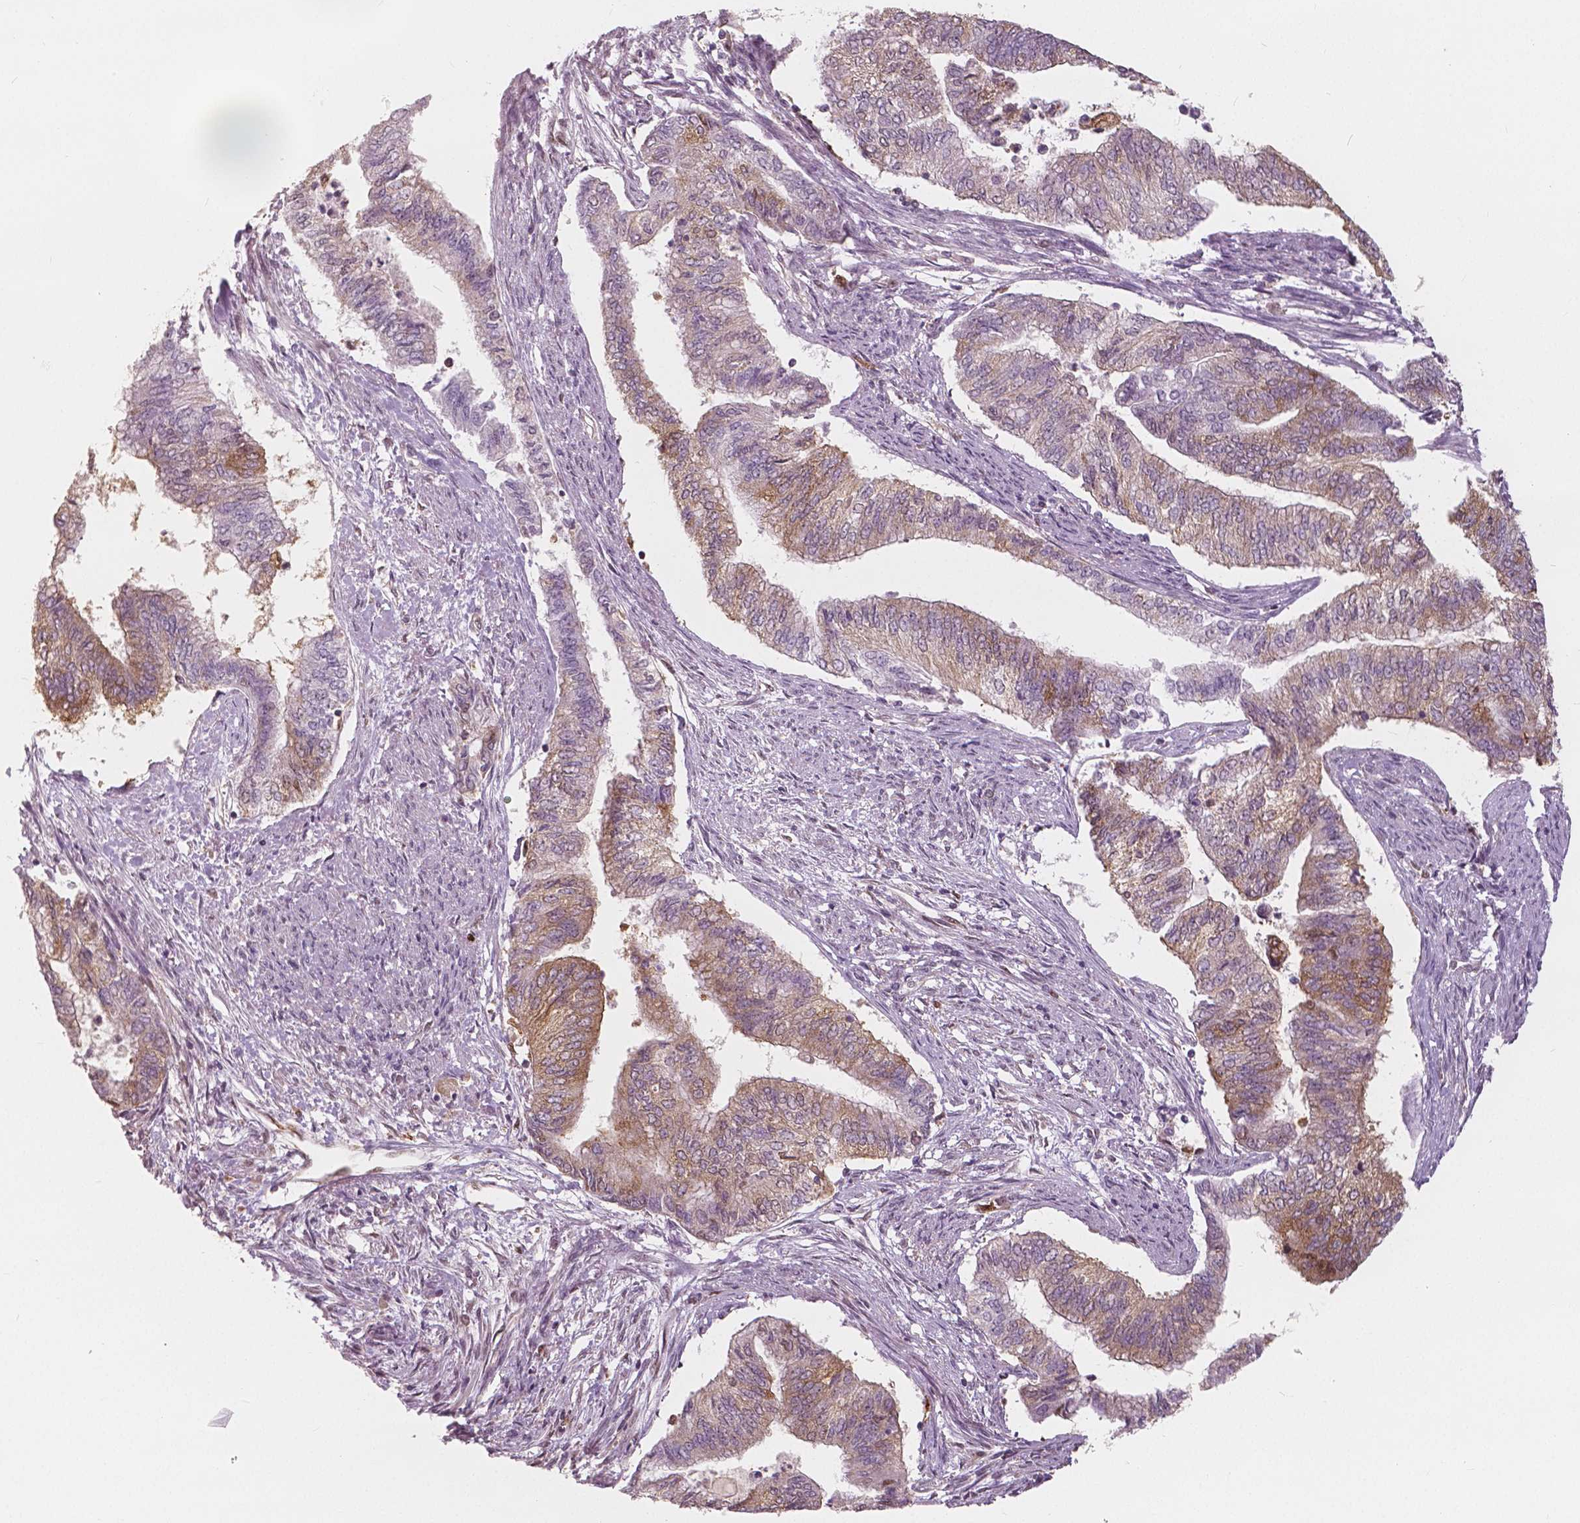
{"staining": {"intensity": "moderate", "quantity": "25%-75%", "location": "cytoplasmic/membranous,nuclear"}, "tissue": "endometrial cancer", "cell_type": "Tumor cells", "image_type": "cancer", "snomed": [{"axis": "morphology", "description": "Adenocarcinoma, NOS"}, {"axis": "topography", "description": "Endometrium"}], "caption": "Endometrial adenocarcinoma stained with a brown dye shows moderate cytoplasmic/membranous and nuclear positive staining in about 25%-75% of tumor cells.", "gene": "SQSTM1", "patient": {"sex": "female", "age": 65}}